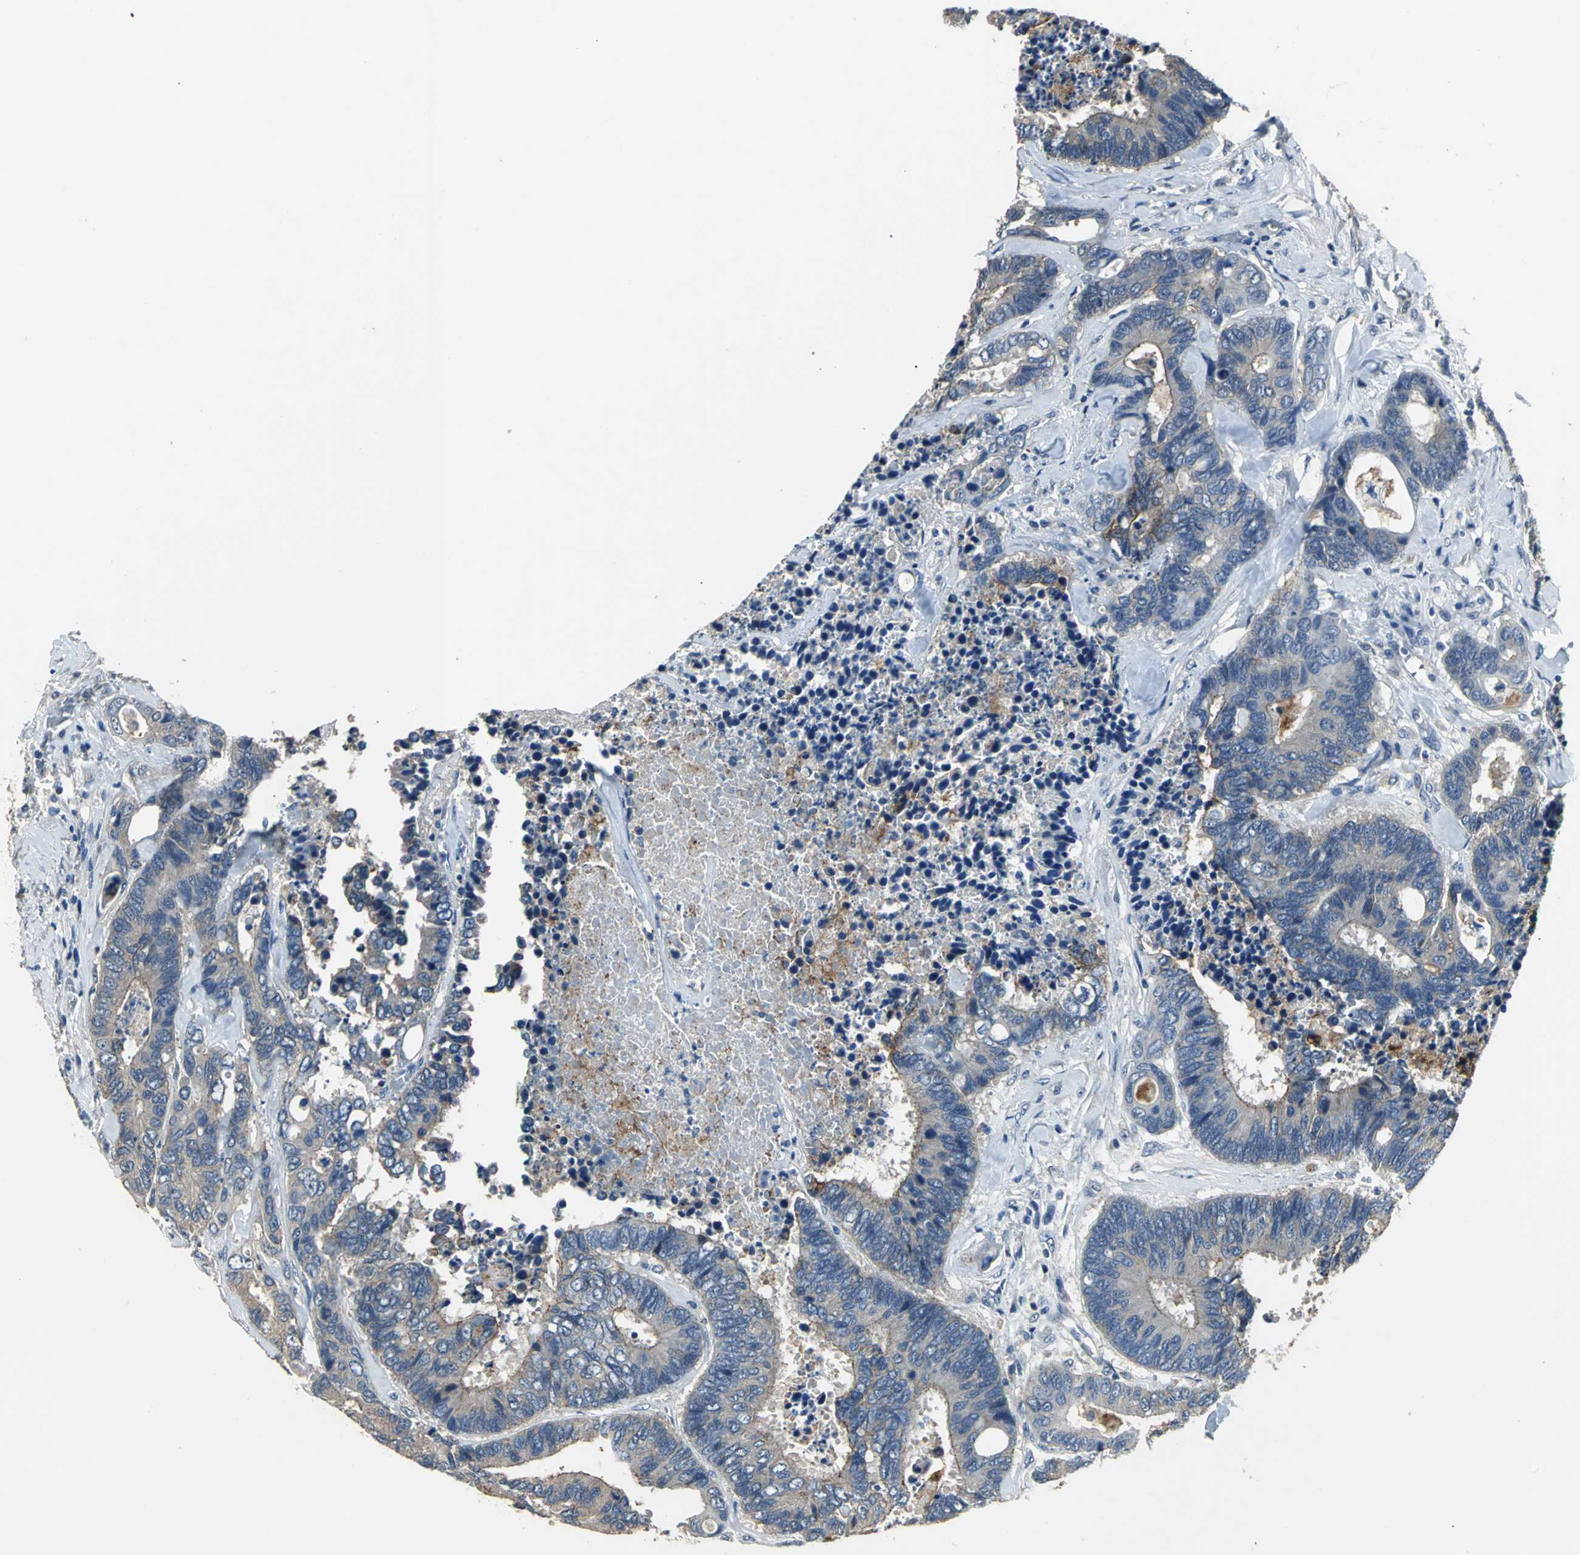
{"staining": {"intensity": "weak", "quantity": ">75%", "location": "cytoplasmic/membranous"}, "tissue": "colorectal cancer", "cell_type": "Tumor cells", "image_type": "cancer", "snomed": [{"axis": "morphology", "description": "Adenocarcinoma, NOS"}, {"axis": "topography", "description": "Rectum"}], "caption": "There is low levels of weak cytoplasmic/membranous expression in tumor cells of colorectal cancer (adenocarcinoma), as demonstrated by immunohistochemical staining (brown color).", "gene": "OCLN", "patient": {"sex": "male", "age": 55}}